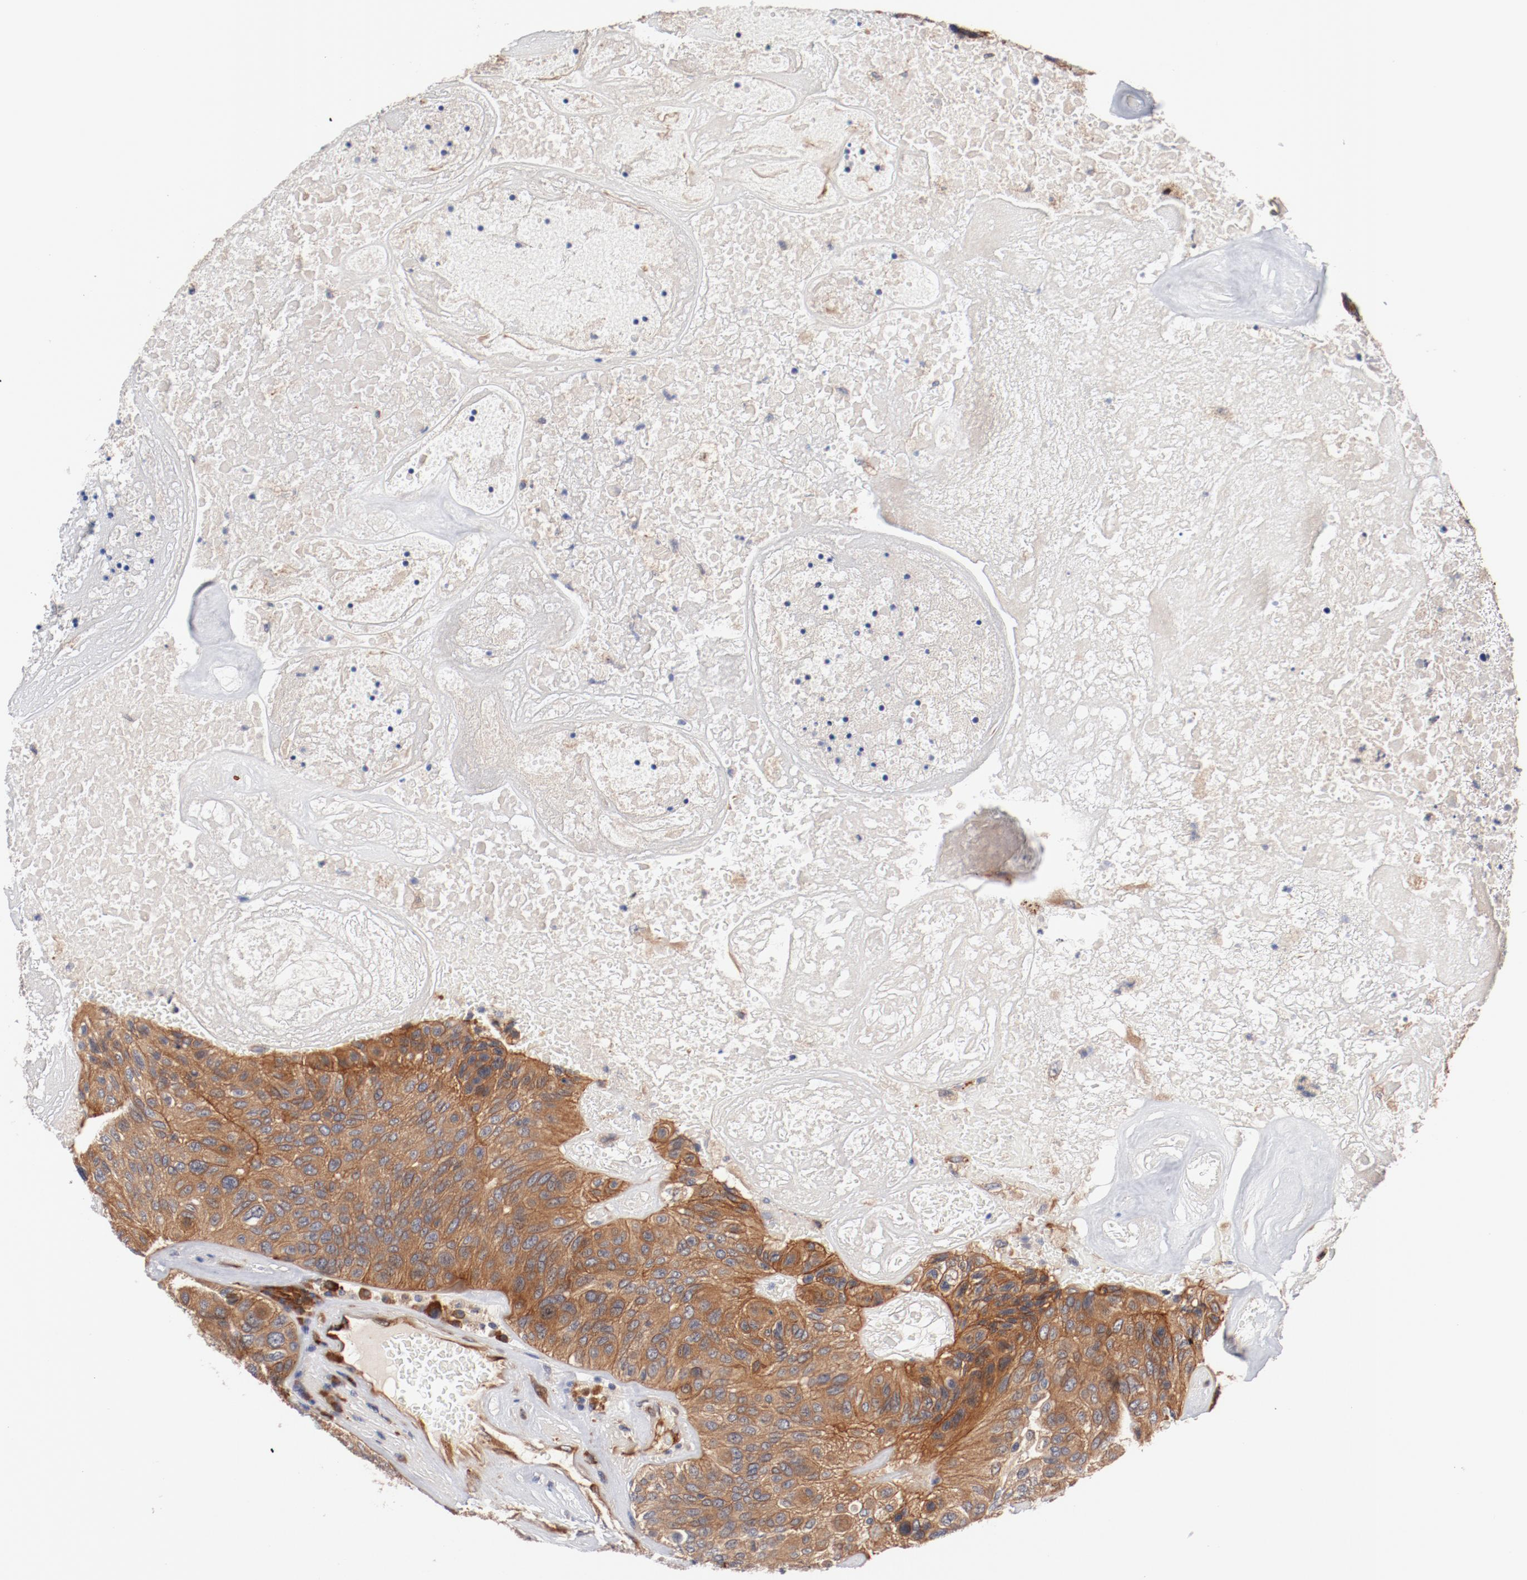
{"staining": {"intensity": "moderate", "quantity": ">75%", "location": "cytoplasmic/membranous"}, "tissue": "urothelial cancer", "cell_type": "Tumor cells", "image_type": "cancer", "snomed": [{"axis": "morphology", "description": "Urothelial carcinoma, High grade"}, {"axis": "topography", "description": "Urinary bladder"}], "caption": "High-power microscopy captured an immunohistochemistry photomicrograph of urothelial cancer, revealing moderate cytoplasmic/membranous expression in approximately >75% of tumor cells.", "gene": "PITPNM2", "patient": {"sex": "male", "age": 66}}